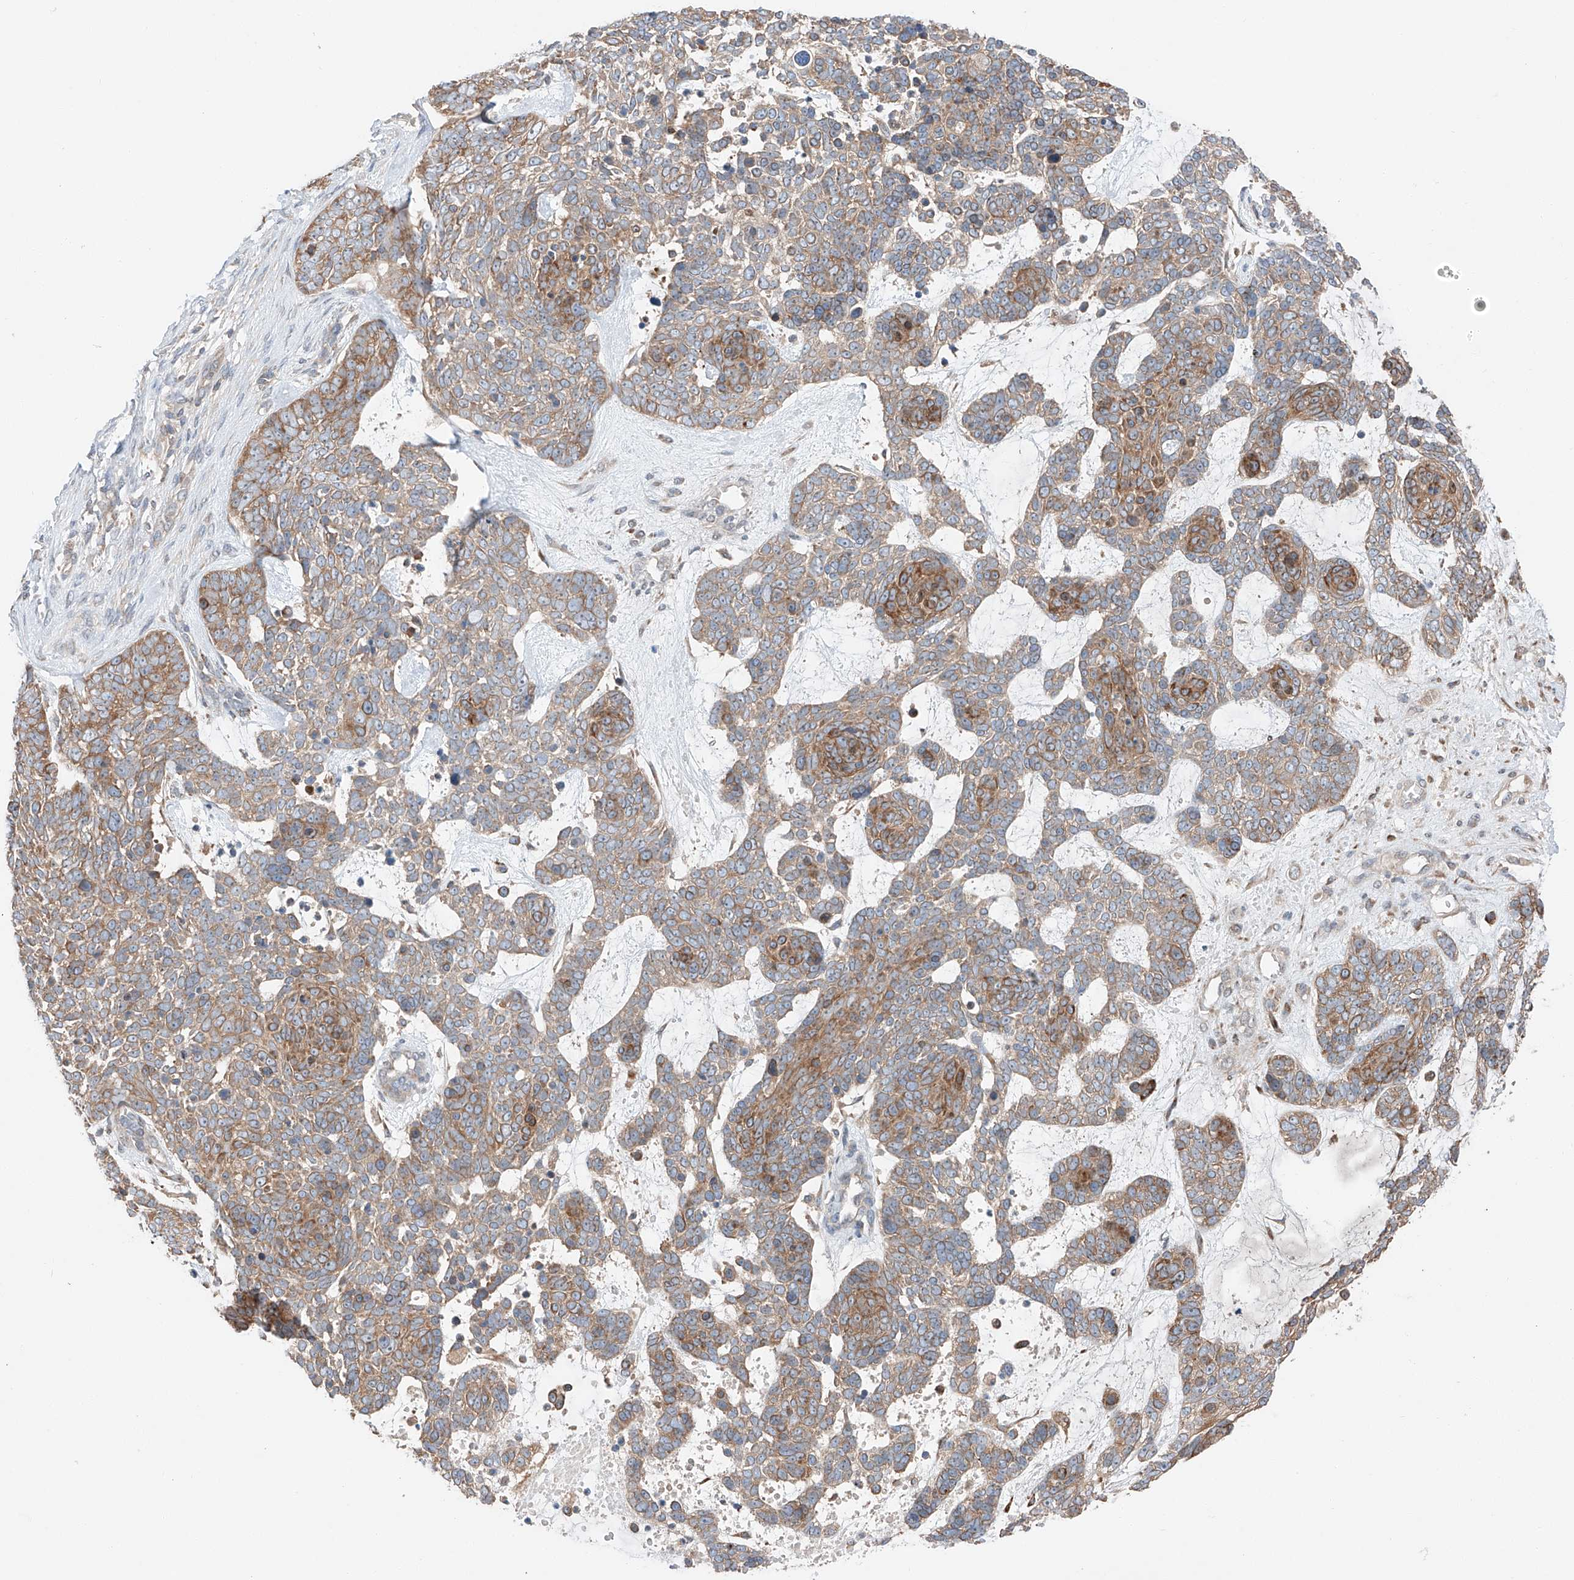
{"staining": {"intensity": "moderate", "quantity": ">75%", "location": "cytoplasmic/membranous"}, "tissue": "skin cancer", "cell_type": "Tumor cells", "image_type": "cancer", "snomed": [{"axis": "morphology", "description": "Basal cell carcinoma"}, {"axis": "topography", "description": "Skin"}], "caption": "The image exhibits immunohistochemical staining of skin cancer. There is moderate cytoplasmic/membranous expression is seen in about >75% of tumor cells. The protein is shown in brown color, while the nuclei are stained blue.", "gene": "RUSC1", "patient": {"sex": "female", "age": 81}}